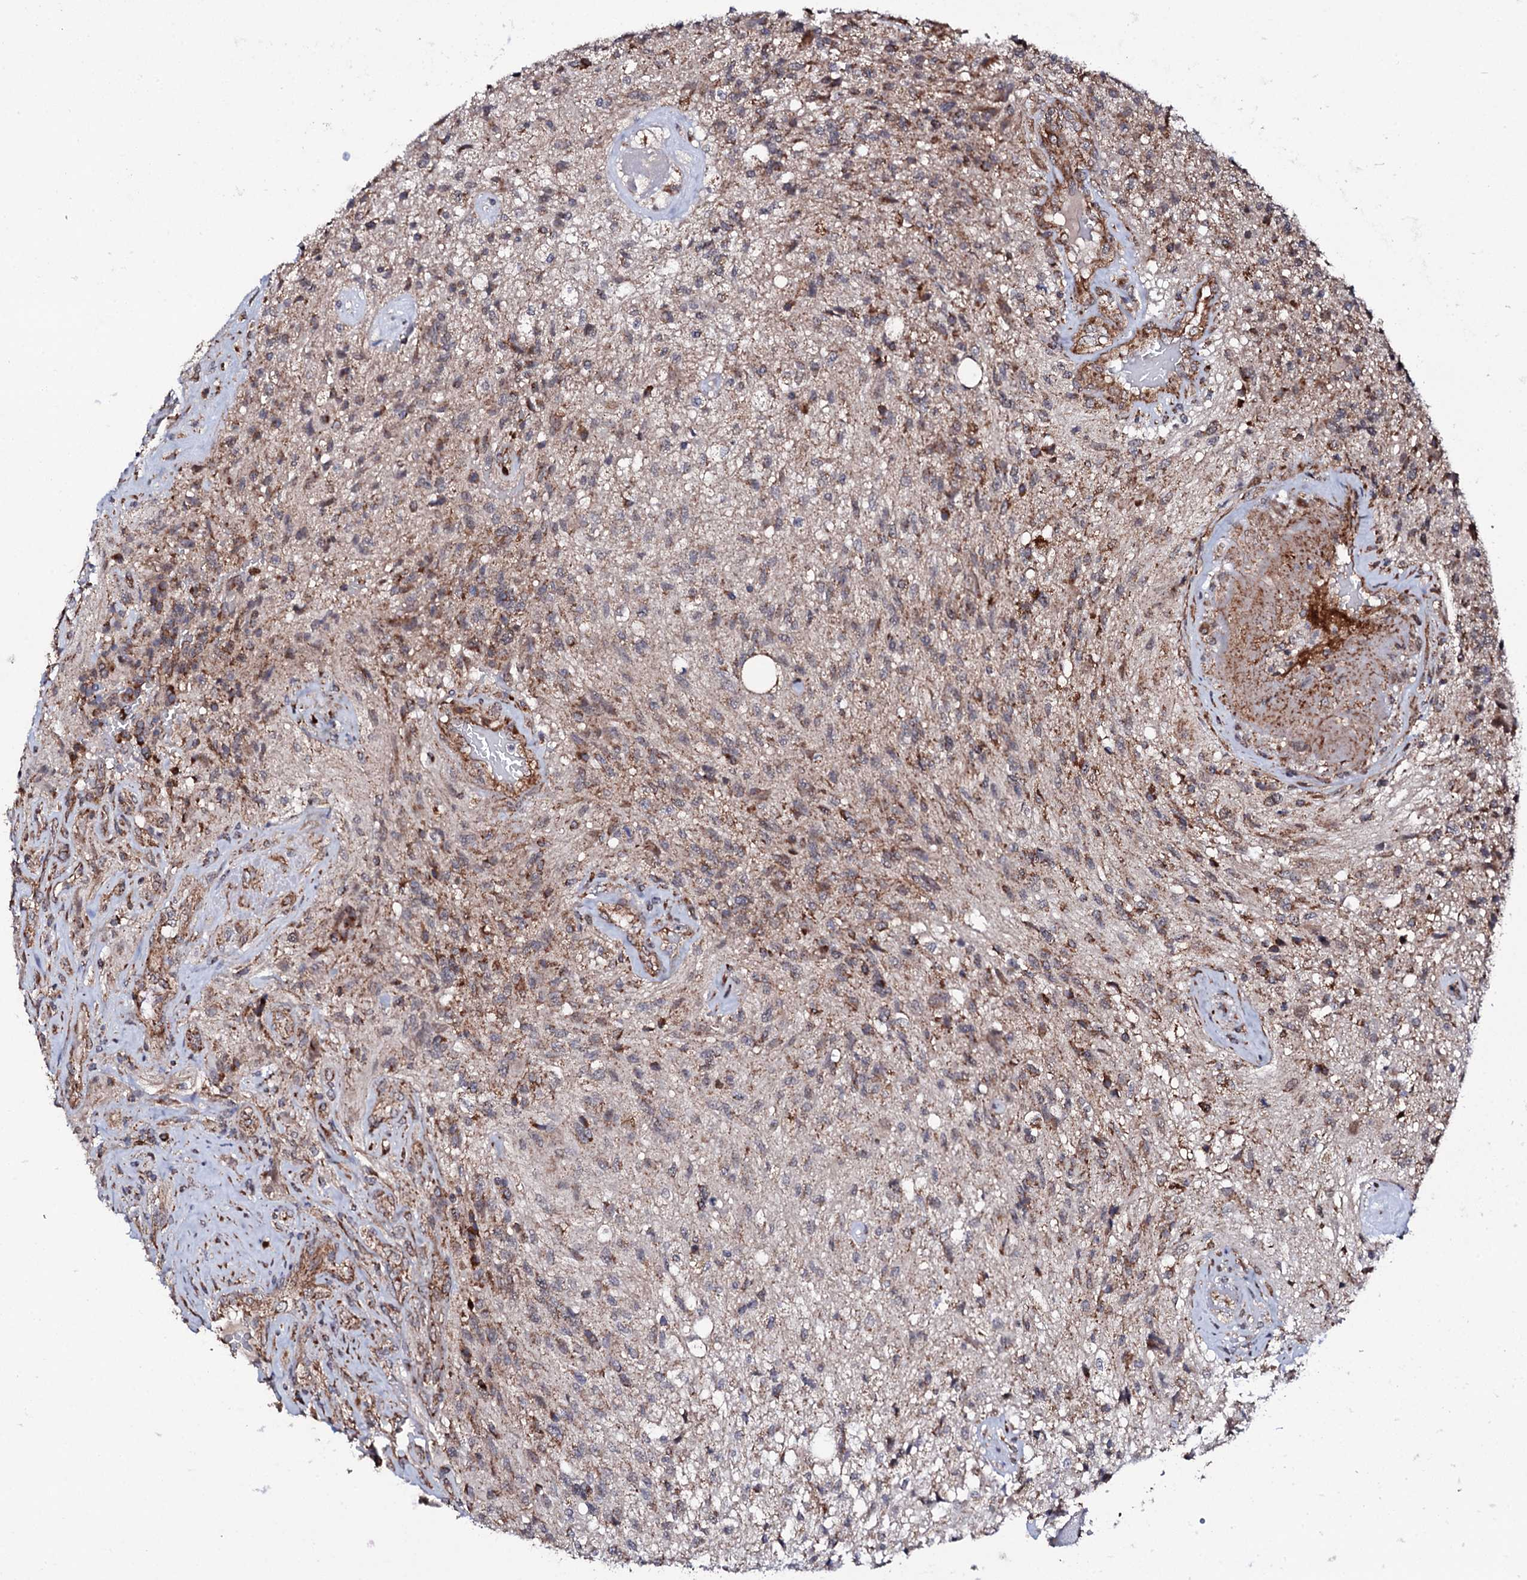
{"staining": {"intensity": "moderate", "quantity": "25%-75%", "location": "cytoplasmic/membranous"}, "tissue": "glioma", "cell_type": "Tumor cells", "image_type": "cancer", "snomed": [{"axis": "morphology", "description": "Glioma, malignant, High grade"}, {"axis": "topography", "description": "Brain"}], "caption": "Protein expression analysis of human glioma reveals moderate cytoplasmic/membranous staining in about 25%-75% of tumor cells.", "gene": "MTIF3", "patient": {"sex": "male", "age": 56}}